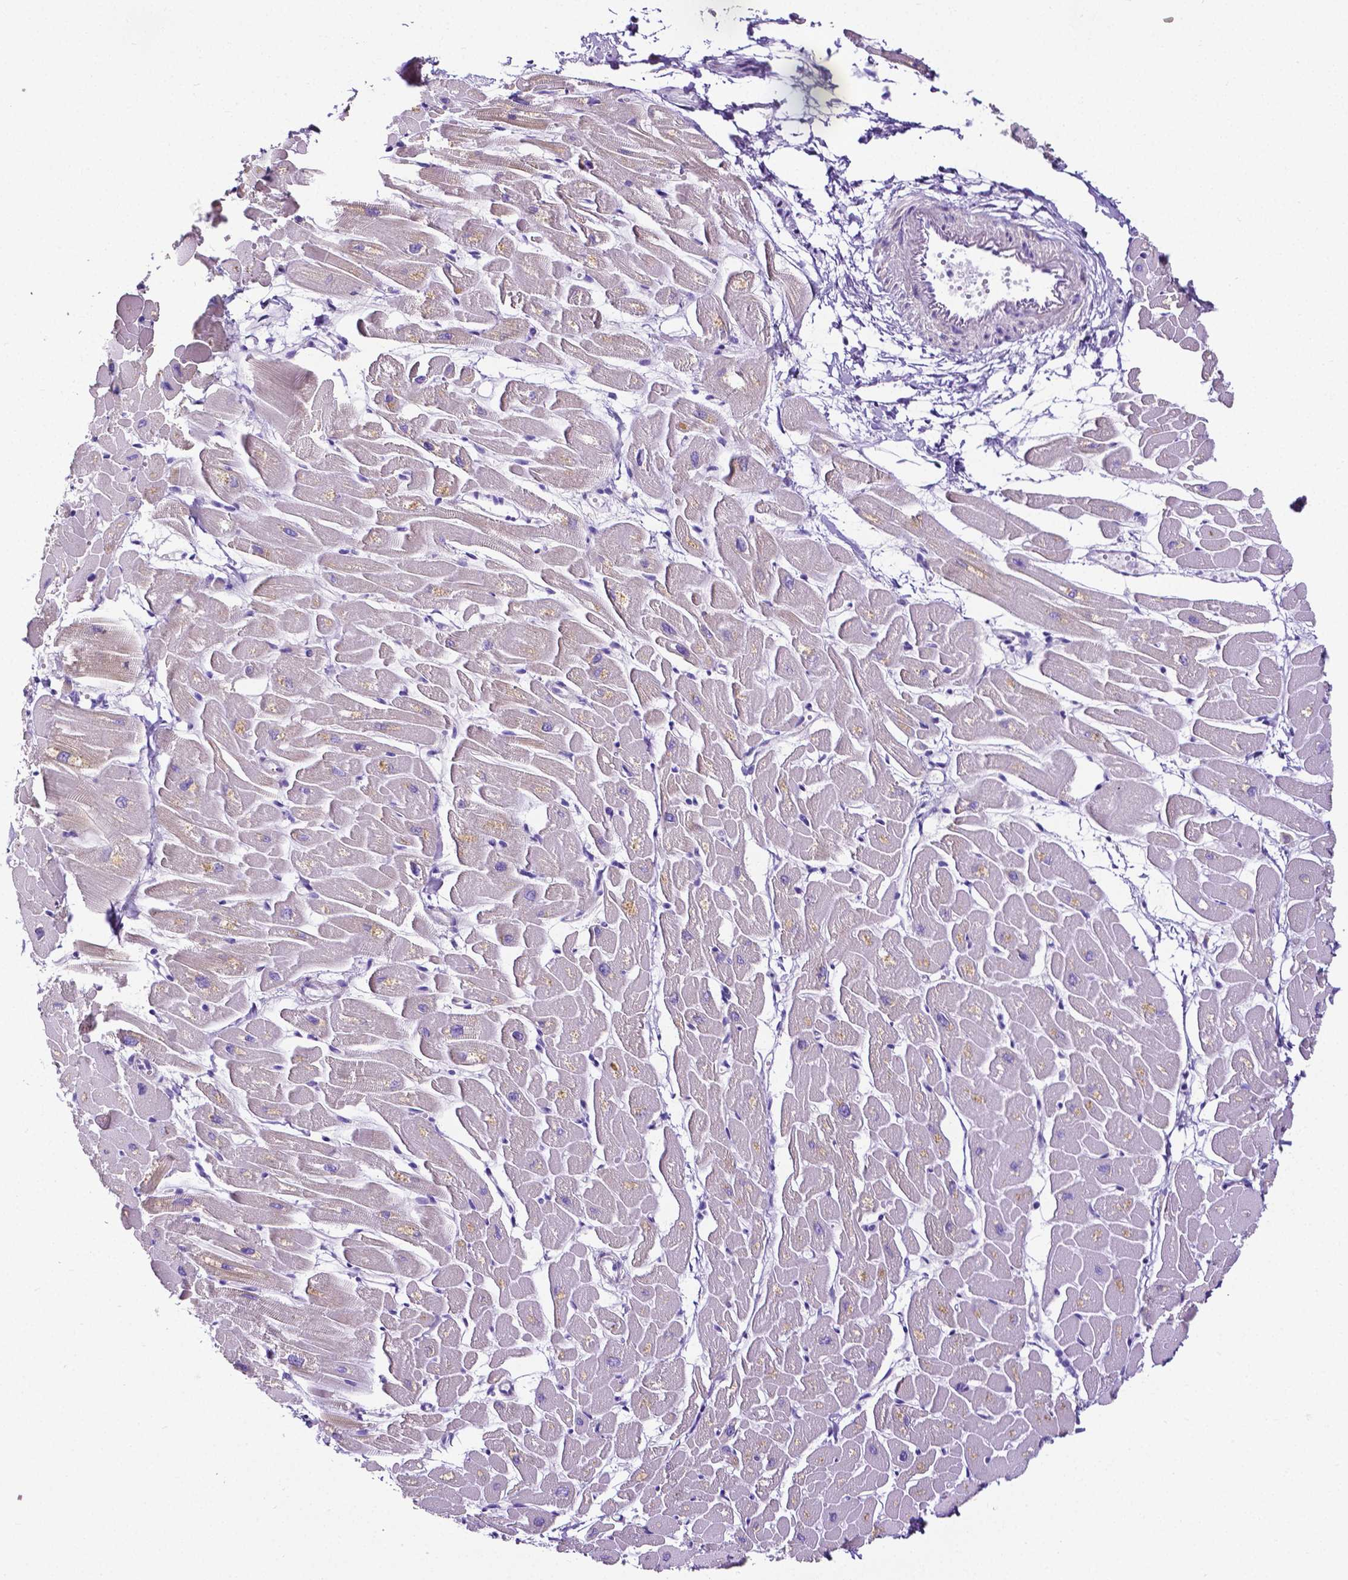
{"staining": {"intensity": "weak", "quantity": "<25%", "location": "cytoplasmic/membranous"}, "tissue": "heart muscle", "cell_type": "Cardiomyocytes", "image_type": "normal", "snomed": [{"axis": "morphology", "description": "Normal tissue, NOS"}, {"axis": "topography", "description": "Heart"}], "caption": "DAB (3,3'-diaminobenzidine) immunohistochemical staining of normal heart muscle demonstrates no significant positivity in cardiomyocytes. (Stains: DAB (3,3'-diaminobenzidine) immunohistochemistry (IHC) with hematoxylin counter stain, Microscopy: brightfield microscopy at high magnification).", "gene": "MMP9", "patient": {"sex": "male", "age": 57}}